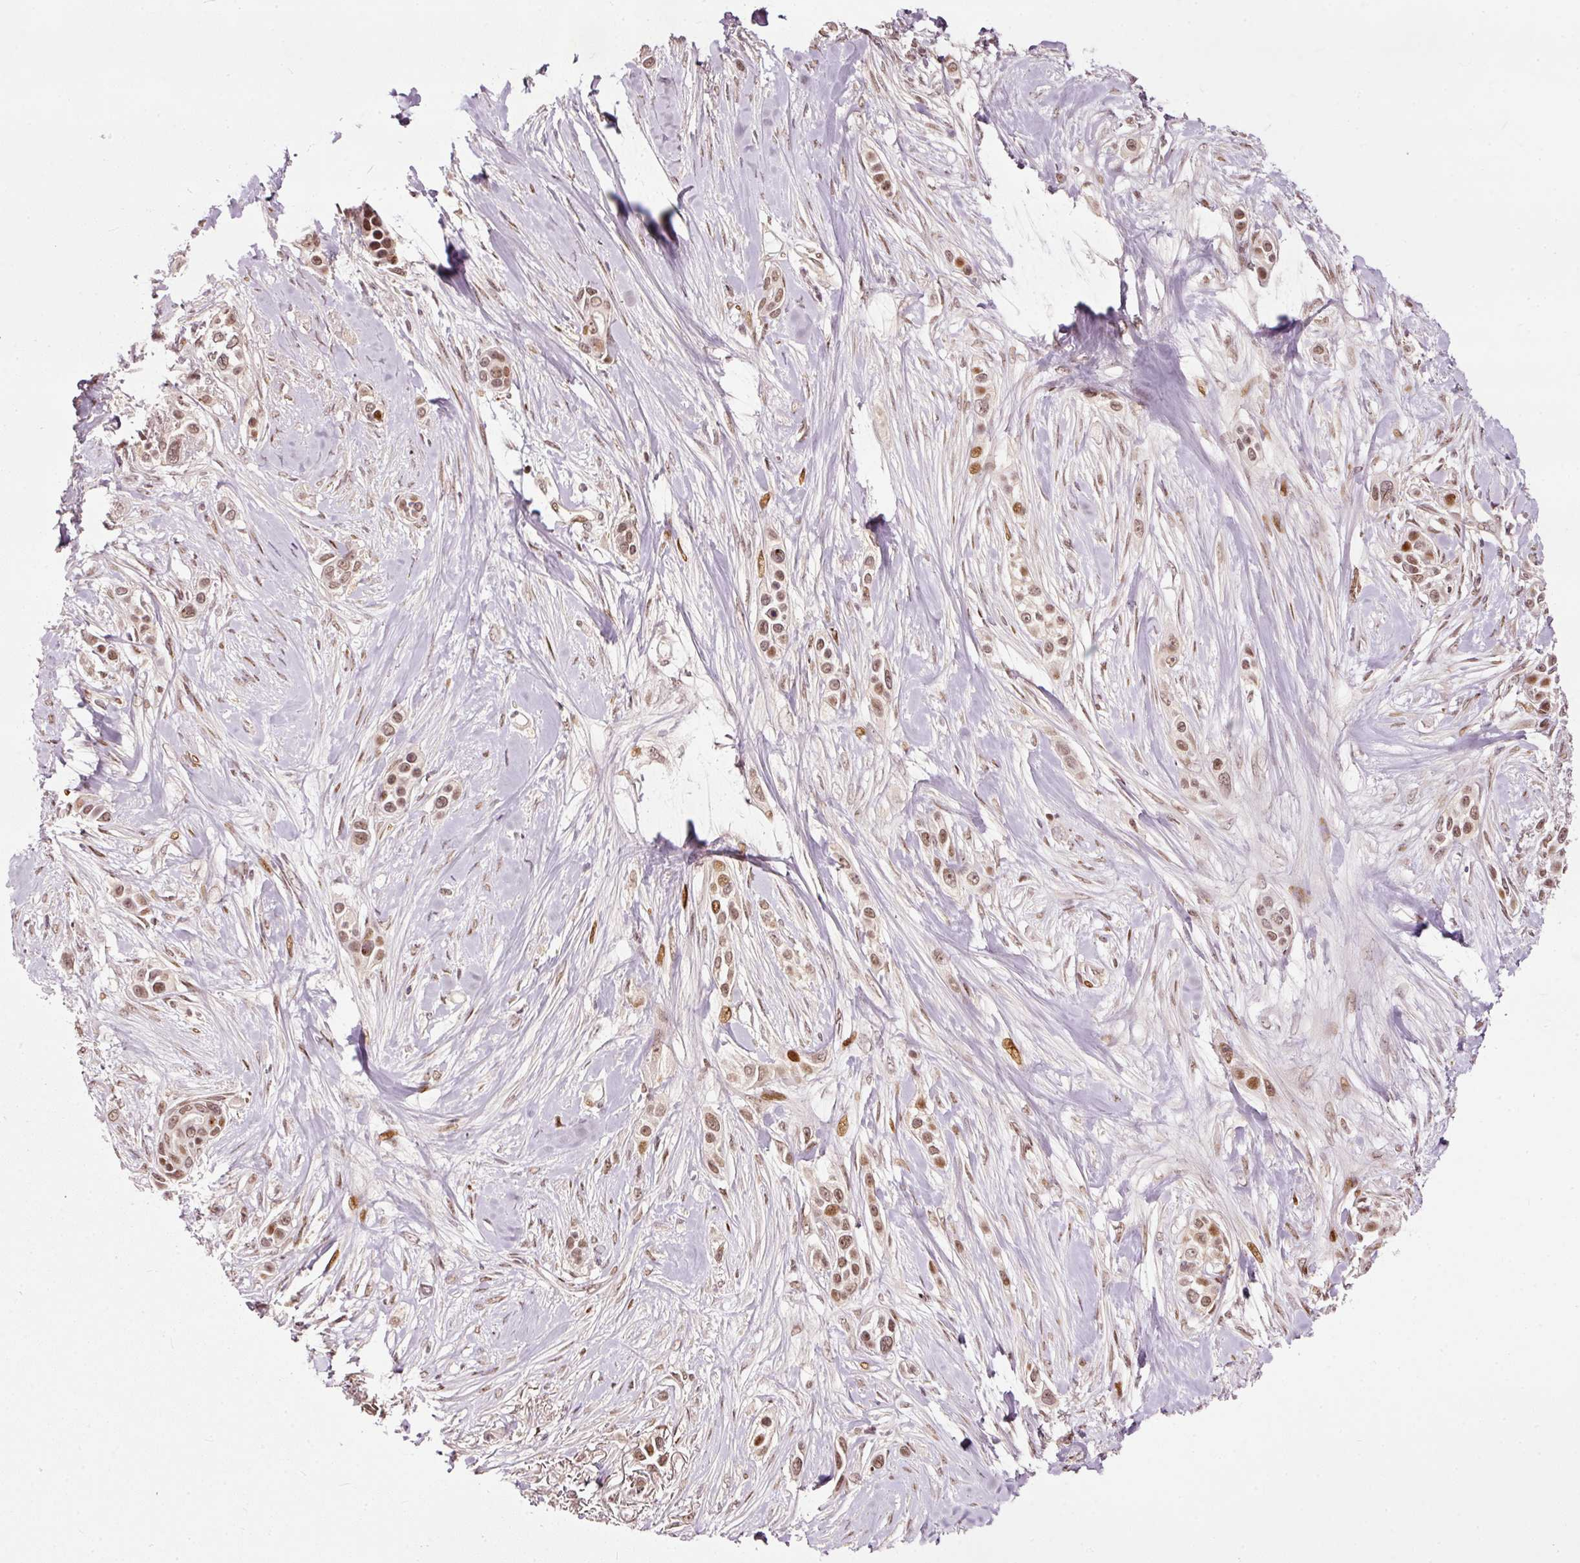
{"staining": {"intensity": "moderate", "quantity": ">75%", "location": "nuclear"}, "tissue": "skin cancer", "cell_type": "Tumor cells", "image_type": "cancer", "snomed": [{"axis": "morphology", "description": "Squamous cell carcinoma, NOS"}, {"axis": "topography", "description": "Skin"}], "caption": "Tumor cells exhibit medium levels of moderate nuclear positivity in approximately >75% of cells in human skin cancer (squamous cell carcinoma). (DAB (3,3'-diaminobenzidine) = brown stain, brightfield microscopy at high magnification).", "gene": "ZNF778", "patient": {"sex": "female", "age": 69}}